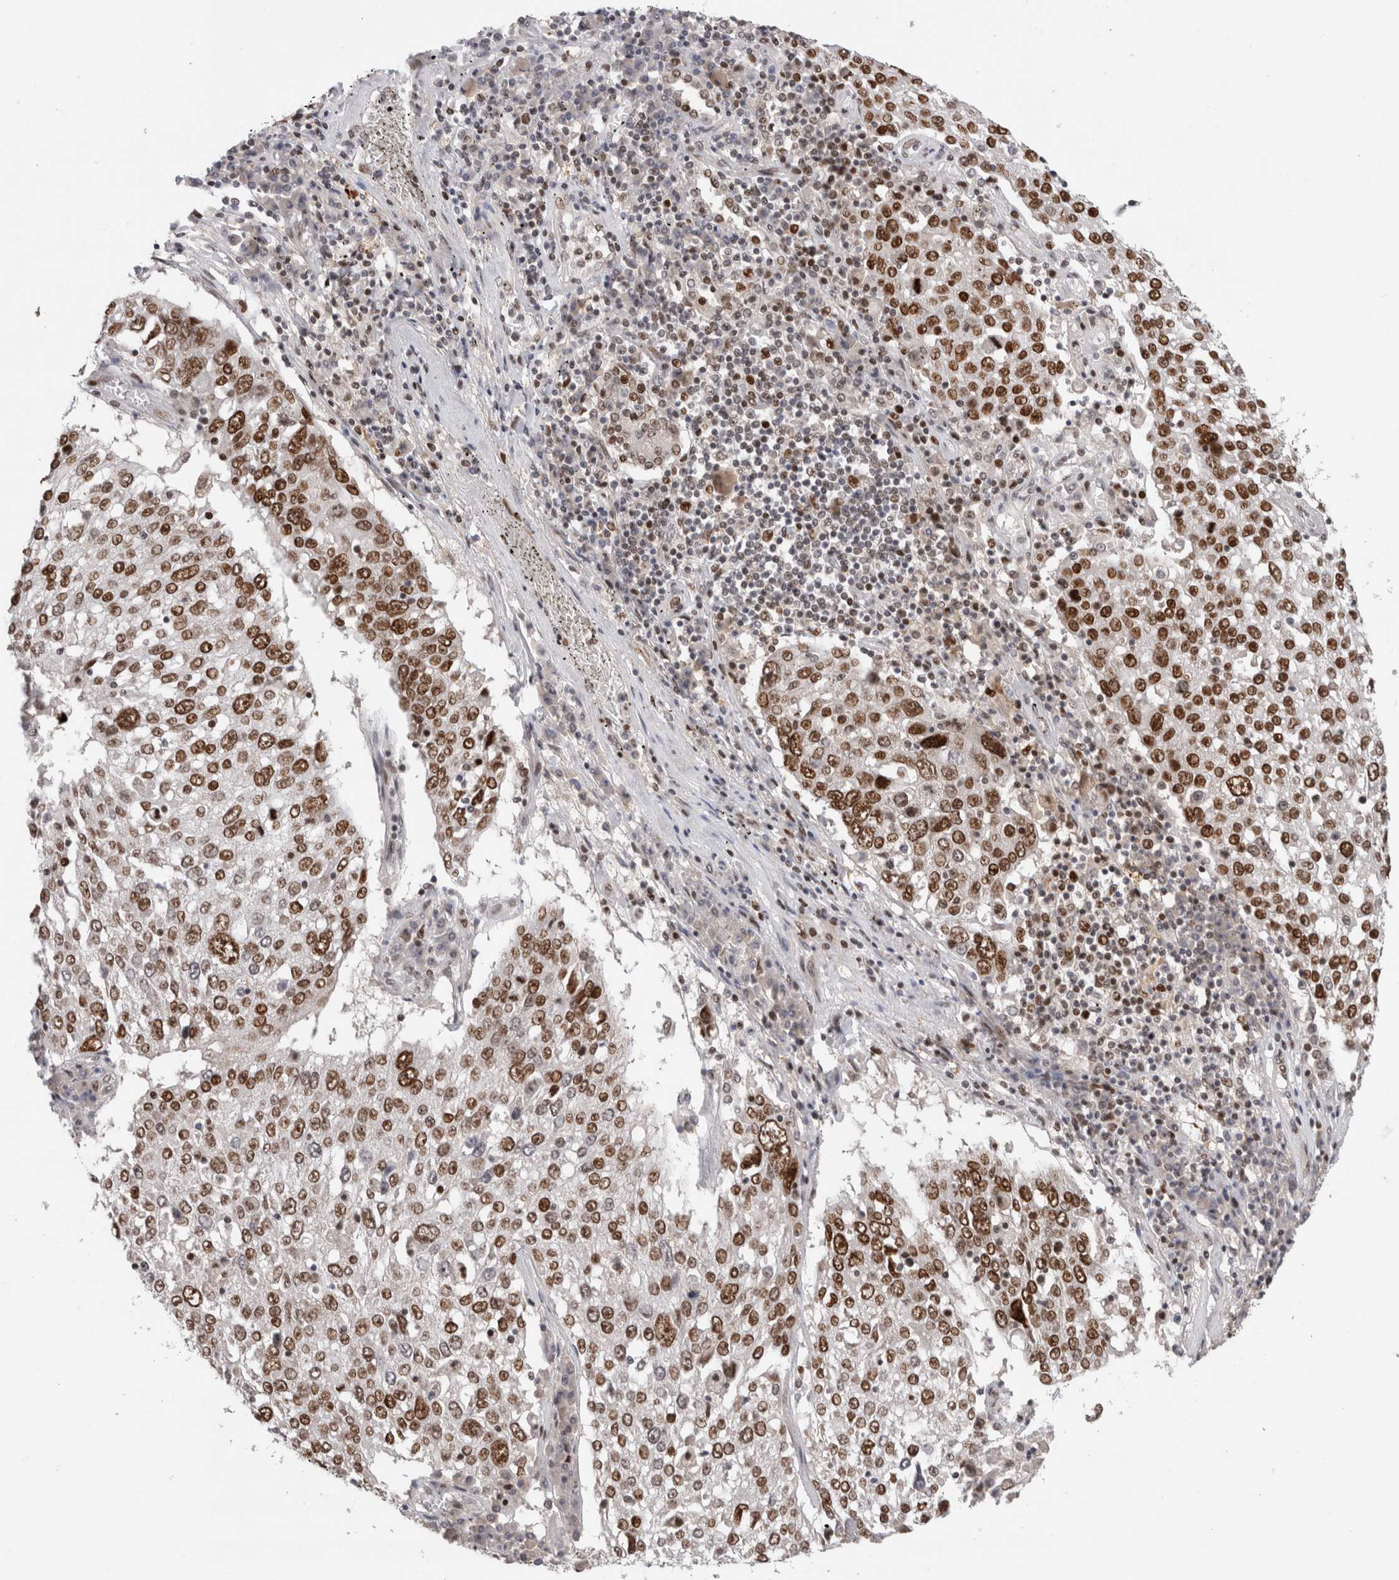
{"staining": {"intensity": "strong", "quantity": ">75%", "location": "nuclear"}, "tissue": "lung cancer", "cell_type": "Tumor cells", "image_type": "cancer", "snomed": [{"axis": "morphology", "description": "Squamous cell carcinoma, NOS"}, {"axis": "topography", "description": "Lung"}], "caption": "An image showing strong nuclear positivity in about >75% of tumor cells in lung cancer, as visualized by brown immunohistochemical staining.", "gene": "ZNF521", "patient": {"sex": "male", "age": 65}}